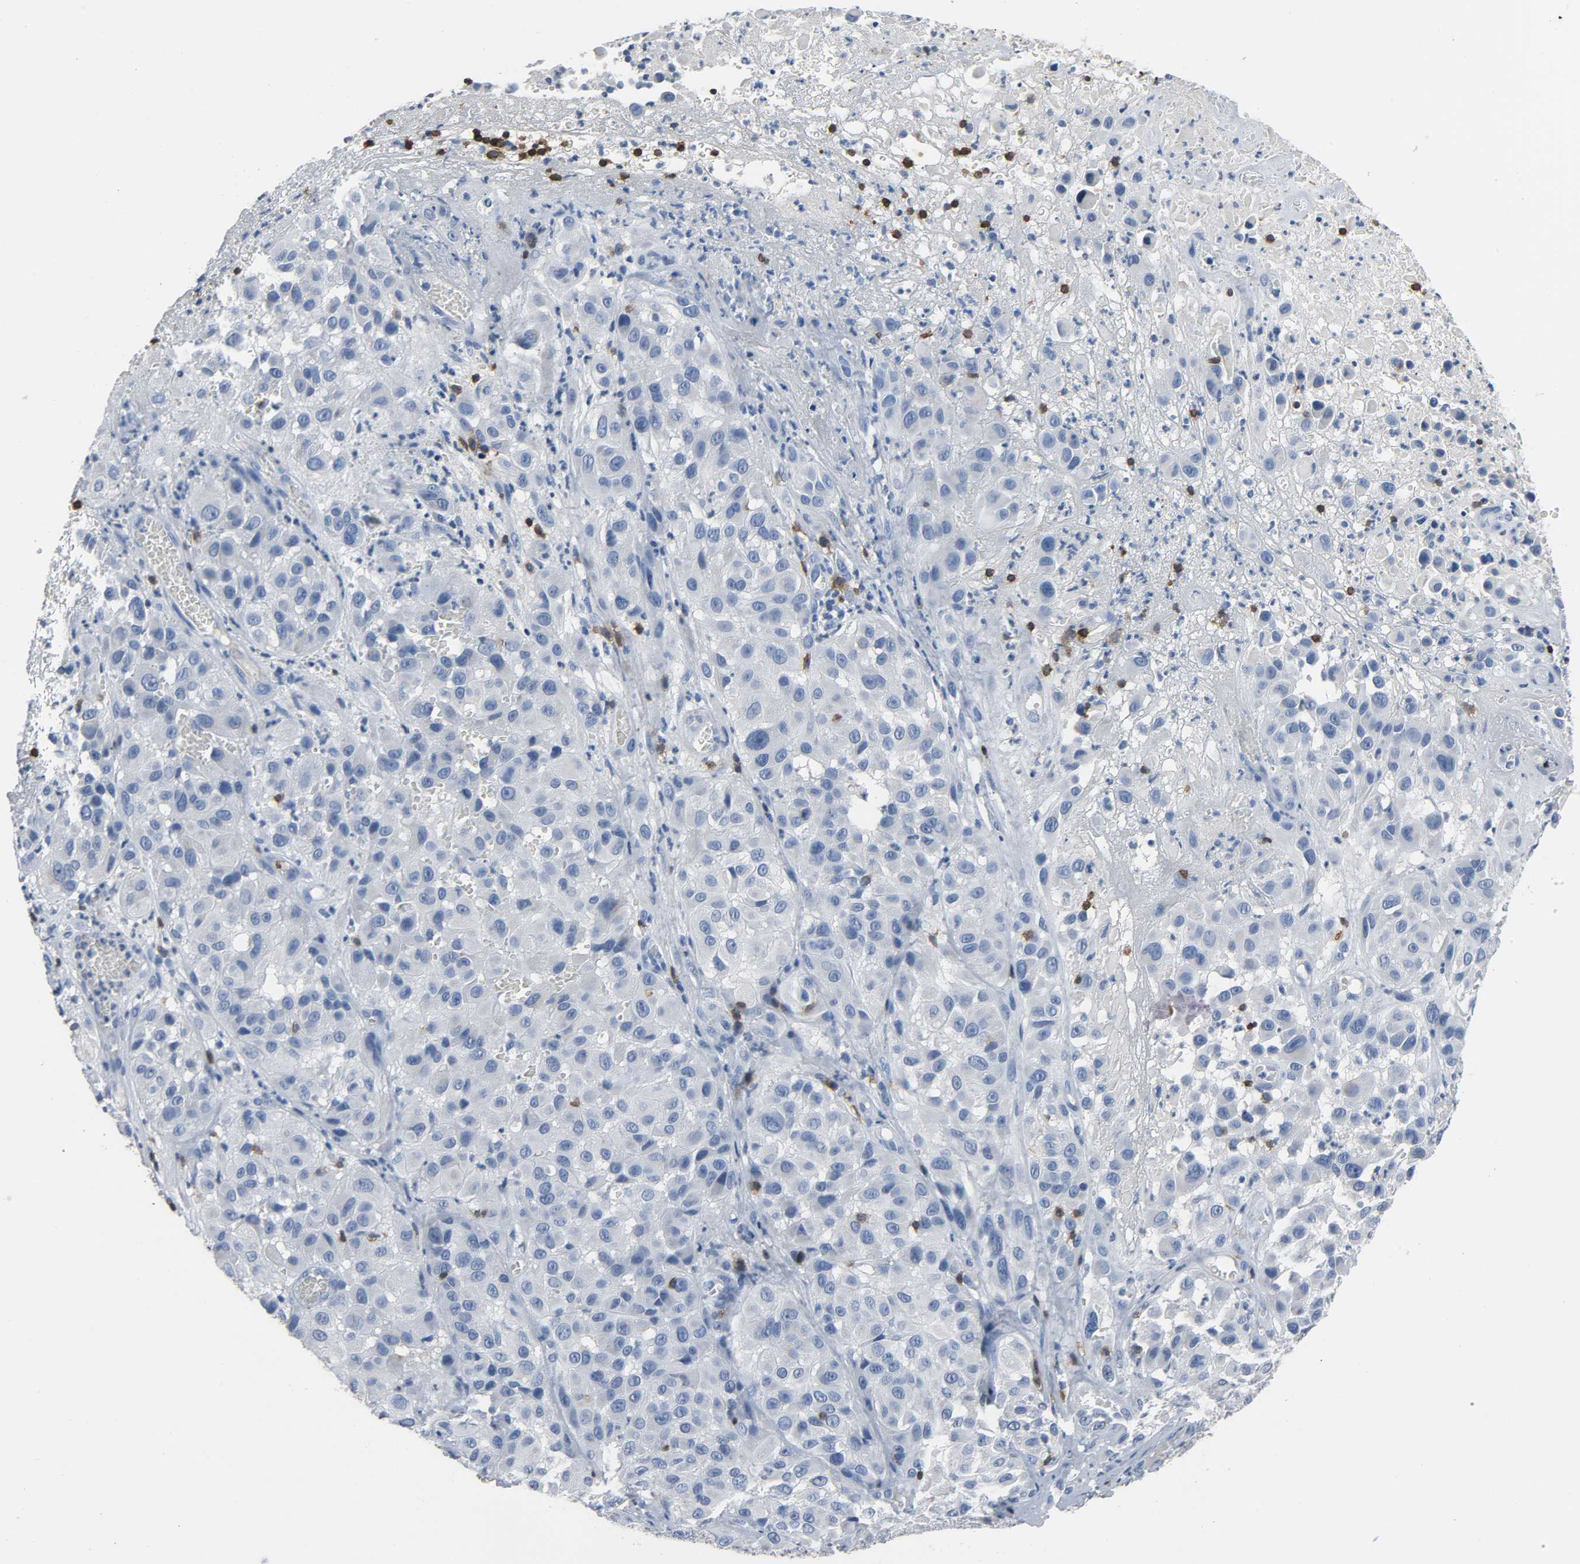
{"staining": {"intensity": "negative", "quantity": "none", "location": "none"}, "tissue": "melanoma", "cell_type": "Tumor cells", "image_type": "cancer", "snomed": [{"axis": "morphology", "description": "Malignant melanoma, NOS"}, {"axis": "topography", "description": "Skin"}], "caption": "Photomicrograph shows no protein staining in tumor cells of melanoma tissue. (DAB (3,3'-diaminobenzidine) IHC with hematoxylin counter stain).", "gene": "LCK", "patient": {"sex": "female", "age": 21}}